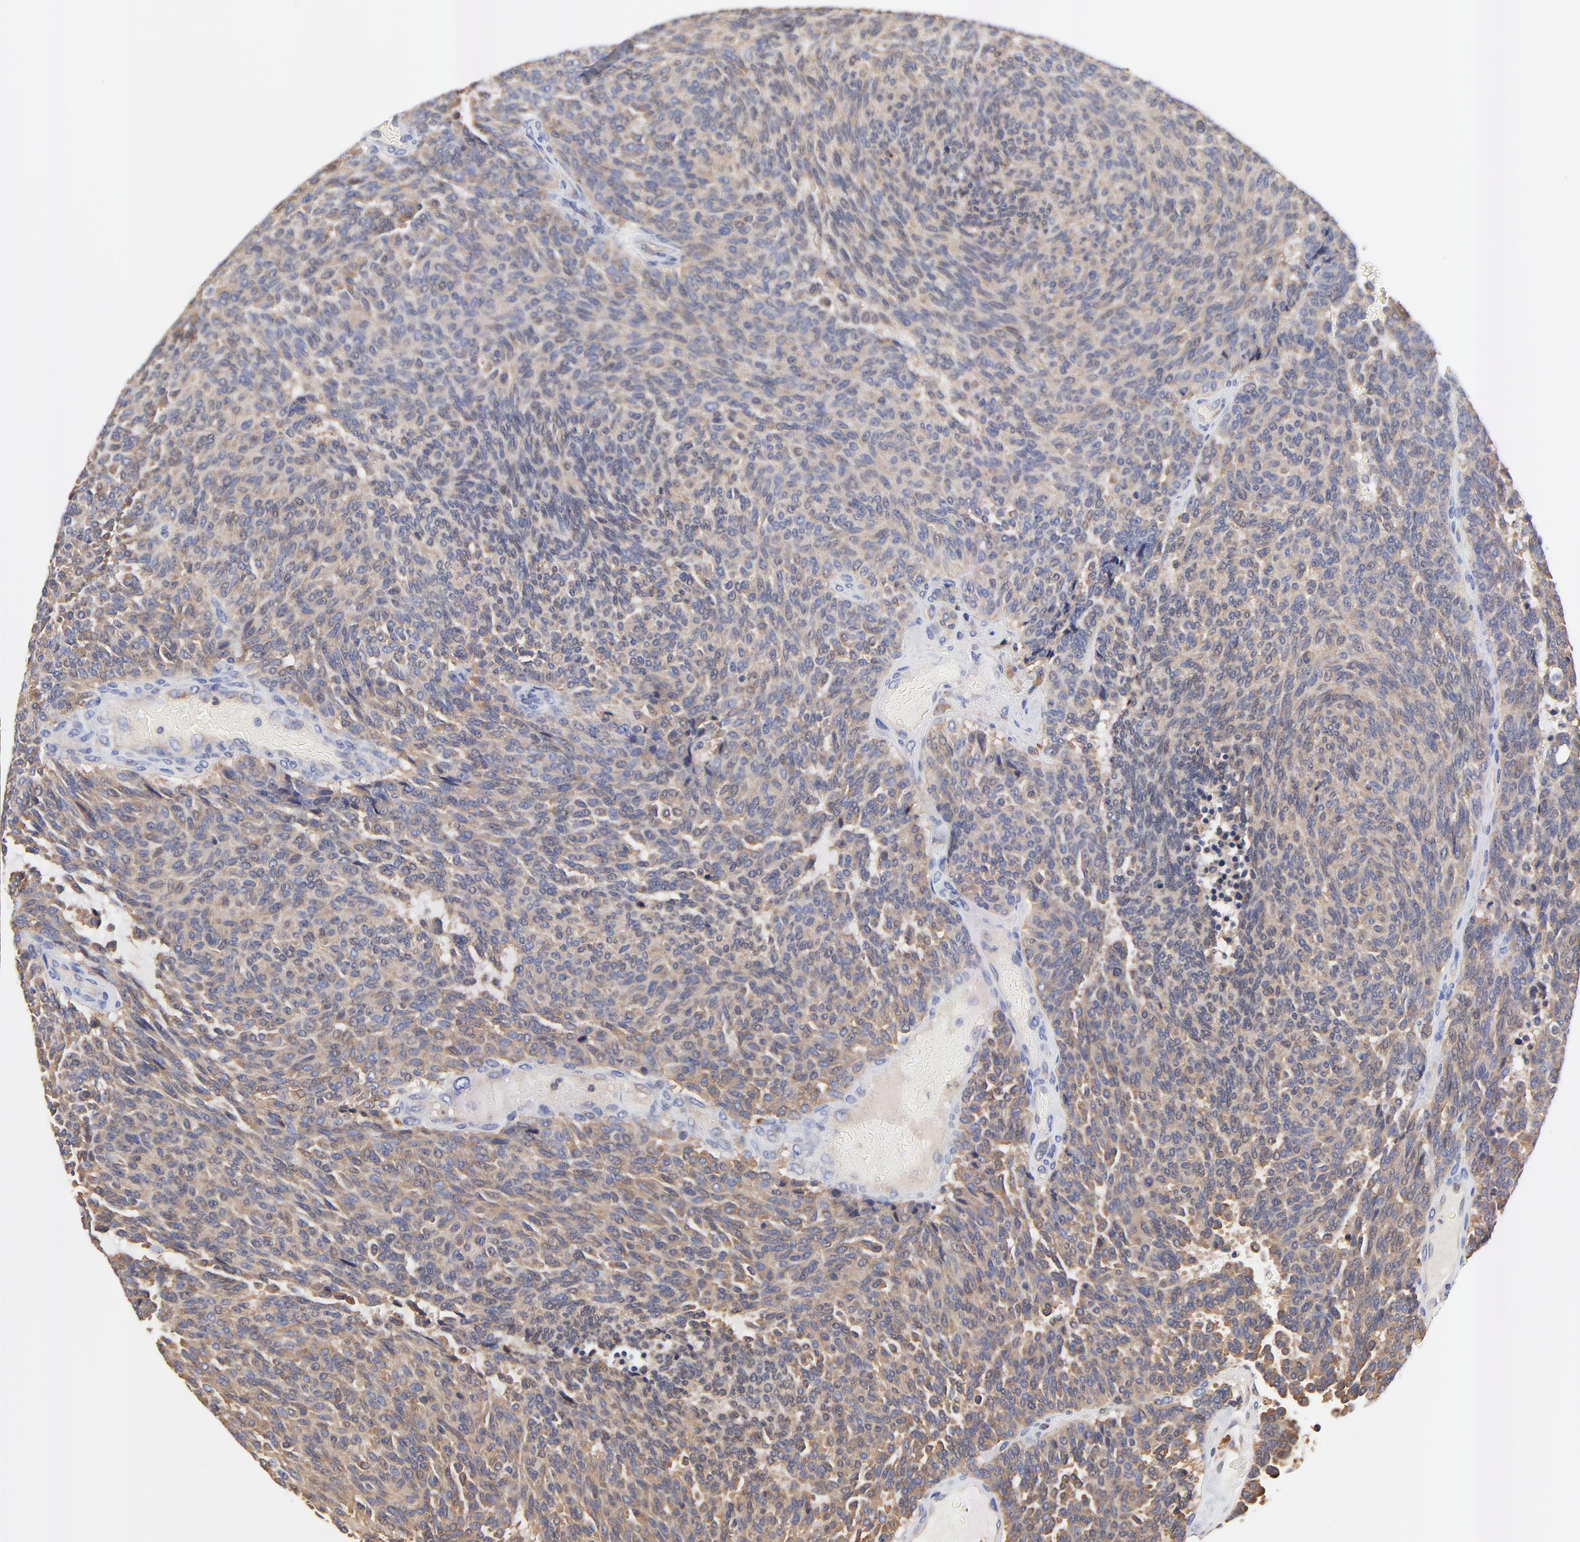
{"staining": {"intensity": "weak", "quantity": ">75%", "location": "cytoplasmic/membranous"}, "tissue": "carcinoid", "cell_type": "Tumor cells", "image_type": "cancer", "snomed": [{"axis": "morphology", "description": "Carcinoid, malignant, NOS"}, {"axis": "topography", "description": "Pancreas"}], "caption": "Protein staining of carcinoid tissue demonstrates weak cytoplasmic/membranous expression in approximately >75% of tumor cells.", "gene": "FBXL2", "patient": {"sex": "female", "age": 54}}